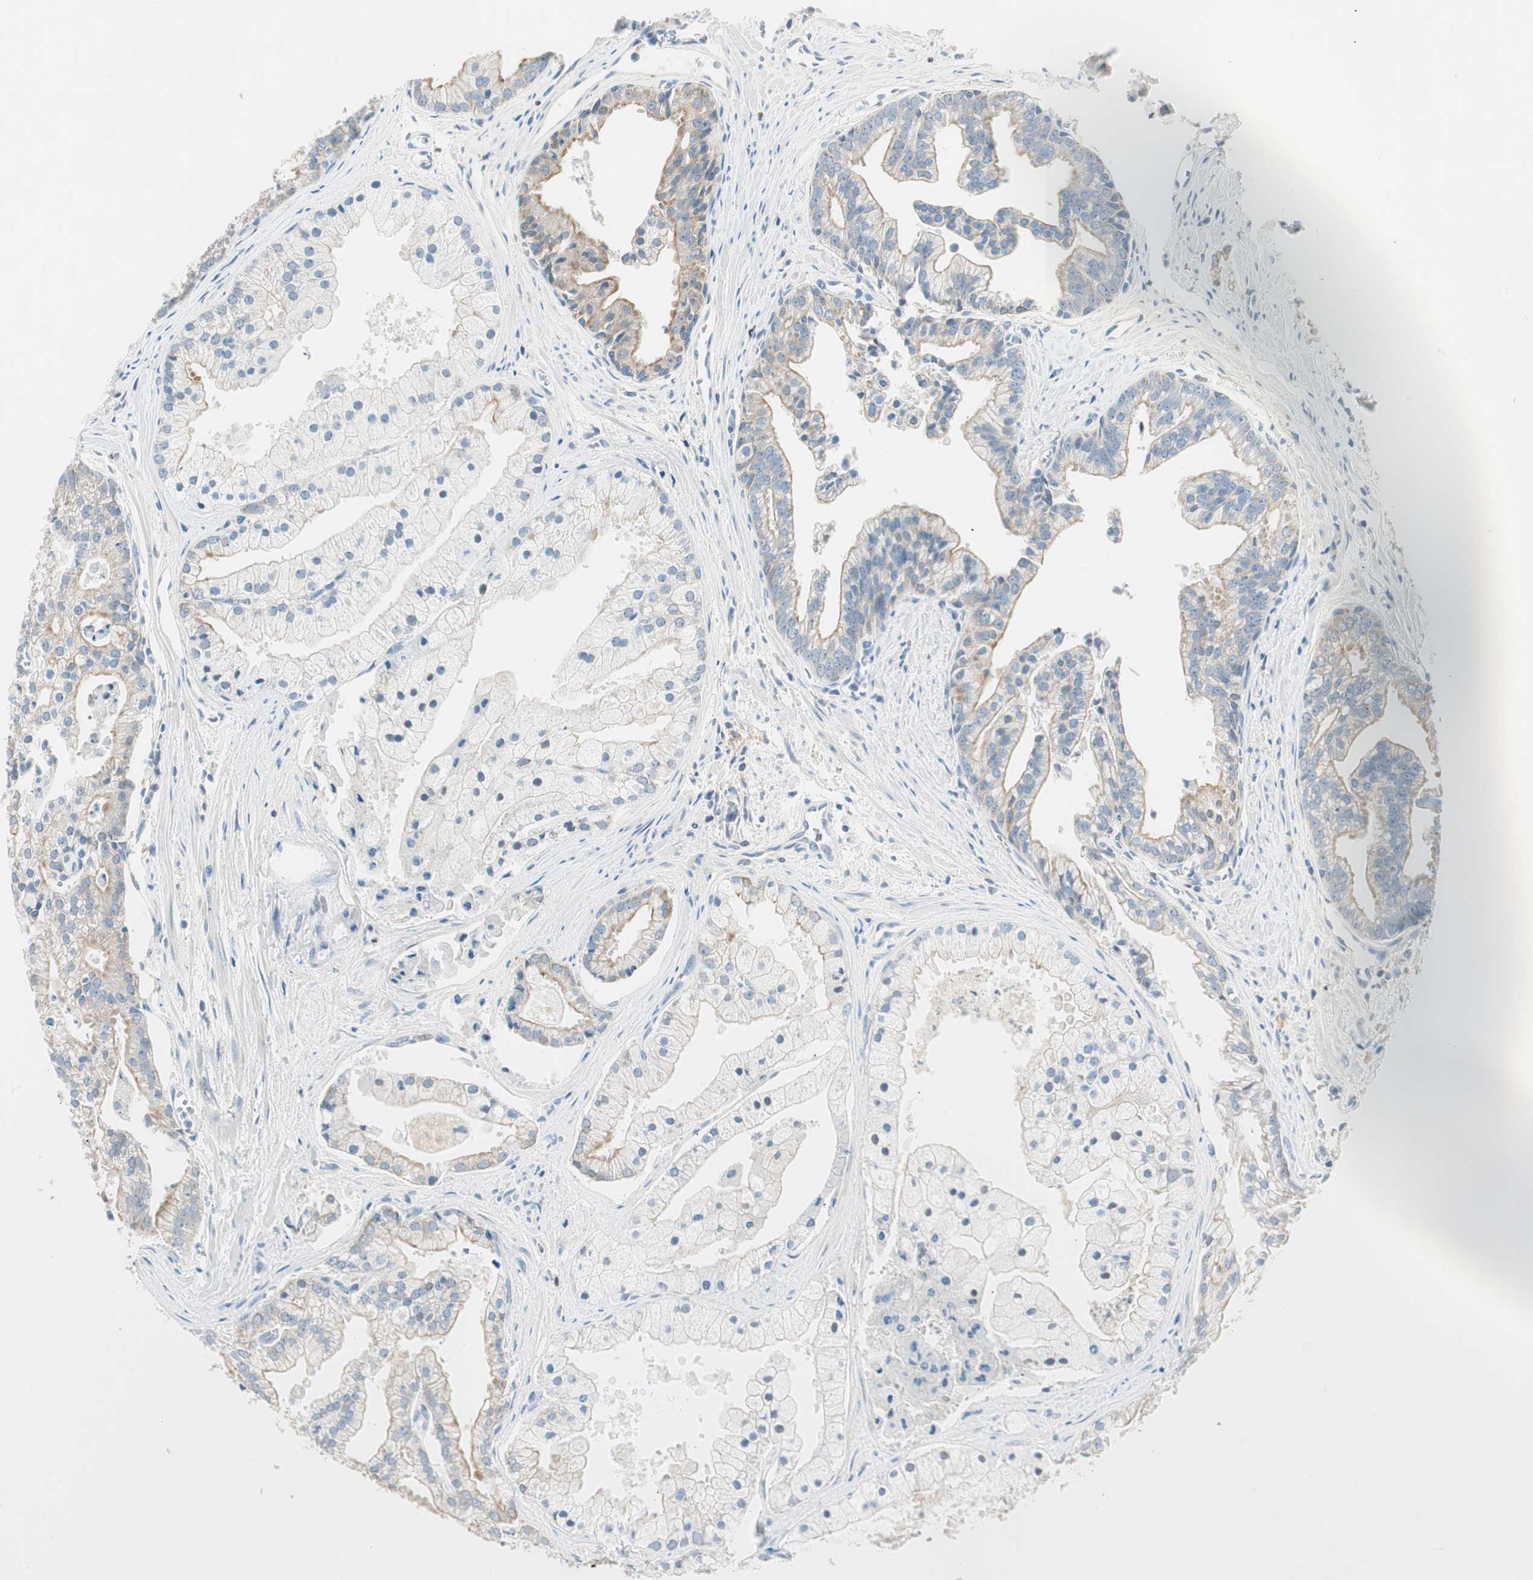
{"staining": {"intensity": "weak", "quantity": "25%-75%", "location": "cytoplasmic/membranous"}, "tissue": "prostate cancer", "cell_type": "Tumor cells", "image_type": "cancer", "snomed": [{"axis": "morphology", "description": "Adenocarcinoma, High grade"}, {"axis": "topography", "description": "Prostate"}], "caption": "Adenocarcinoma (high-grade) (prostate) tissue exhibits weak cytoplasmic/membranous staining in about 25%-75% of tumor cells, visualized by immunohistochemistry.", "gene": "GNAO1", "patient": {"sex": "male", "age": 67}}